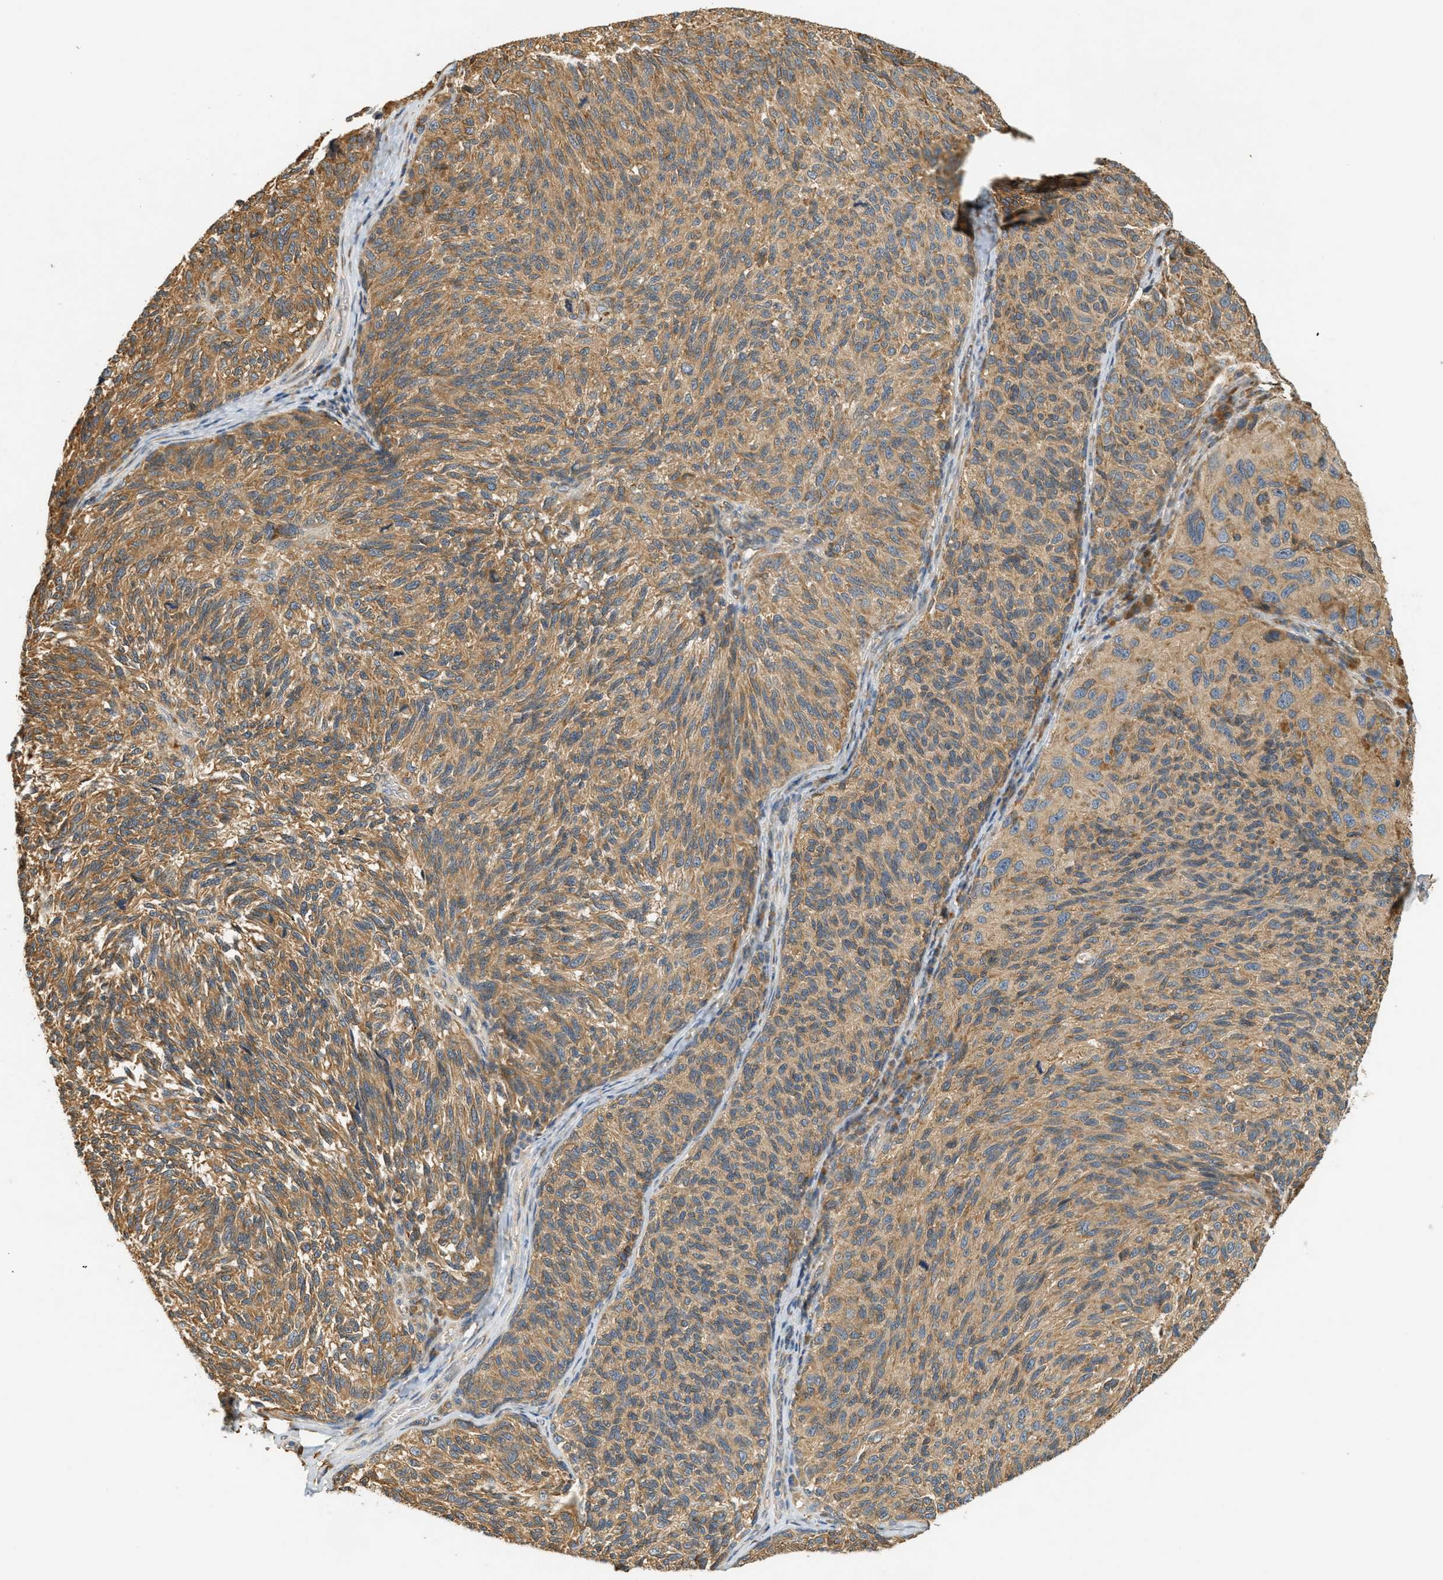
{"staining": {"intensity": "moderate", "quantity": ">75%", "location": "cytoplasmic/membranous"}, "tissue": "melanoma", "cell_type": "Tumor cells", "image_type": "cancer", "snomed": [{"axis": "morphology", "description": "Malignant melanoma, NOS"}, {"axis": "topography", "description": "Skin"}], "caption": "The immunohistochemical stain highlights moderate cytoplasmic/membranous expression in tumor cells of malignant melanoma tissue.", "gene": "PDK1", "patient": {"sex": "female", "age": 73}}